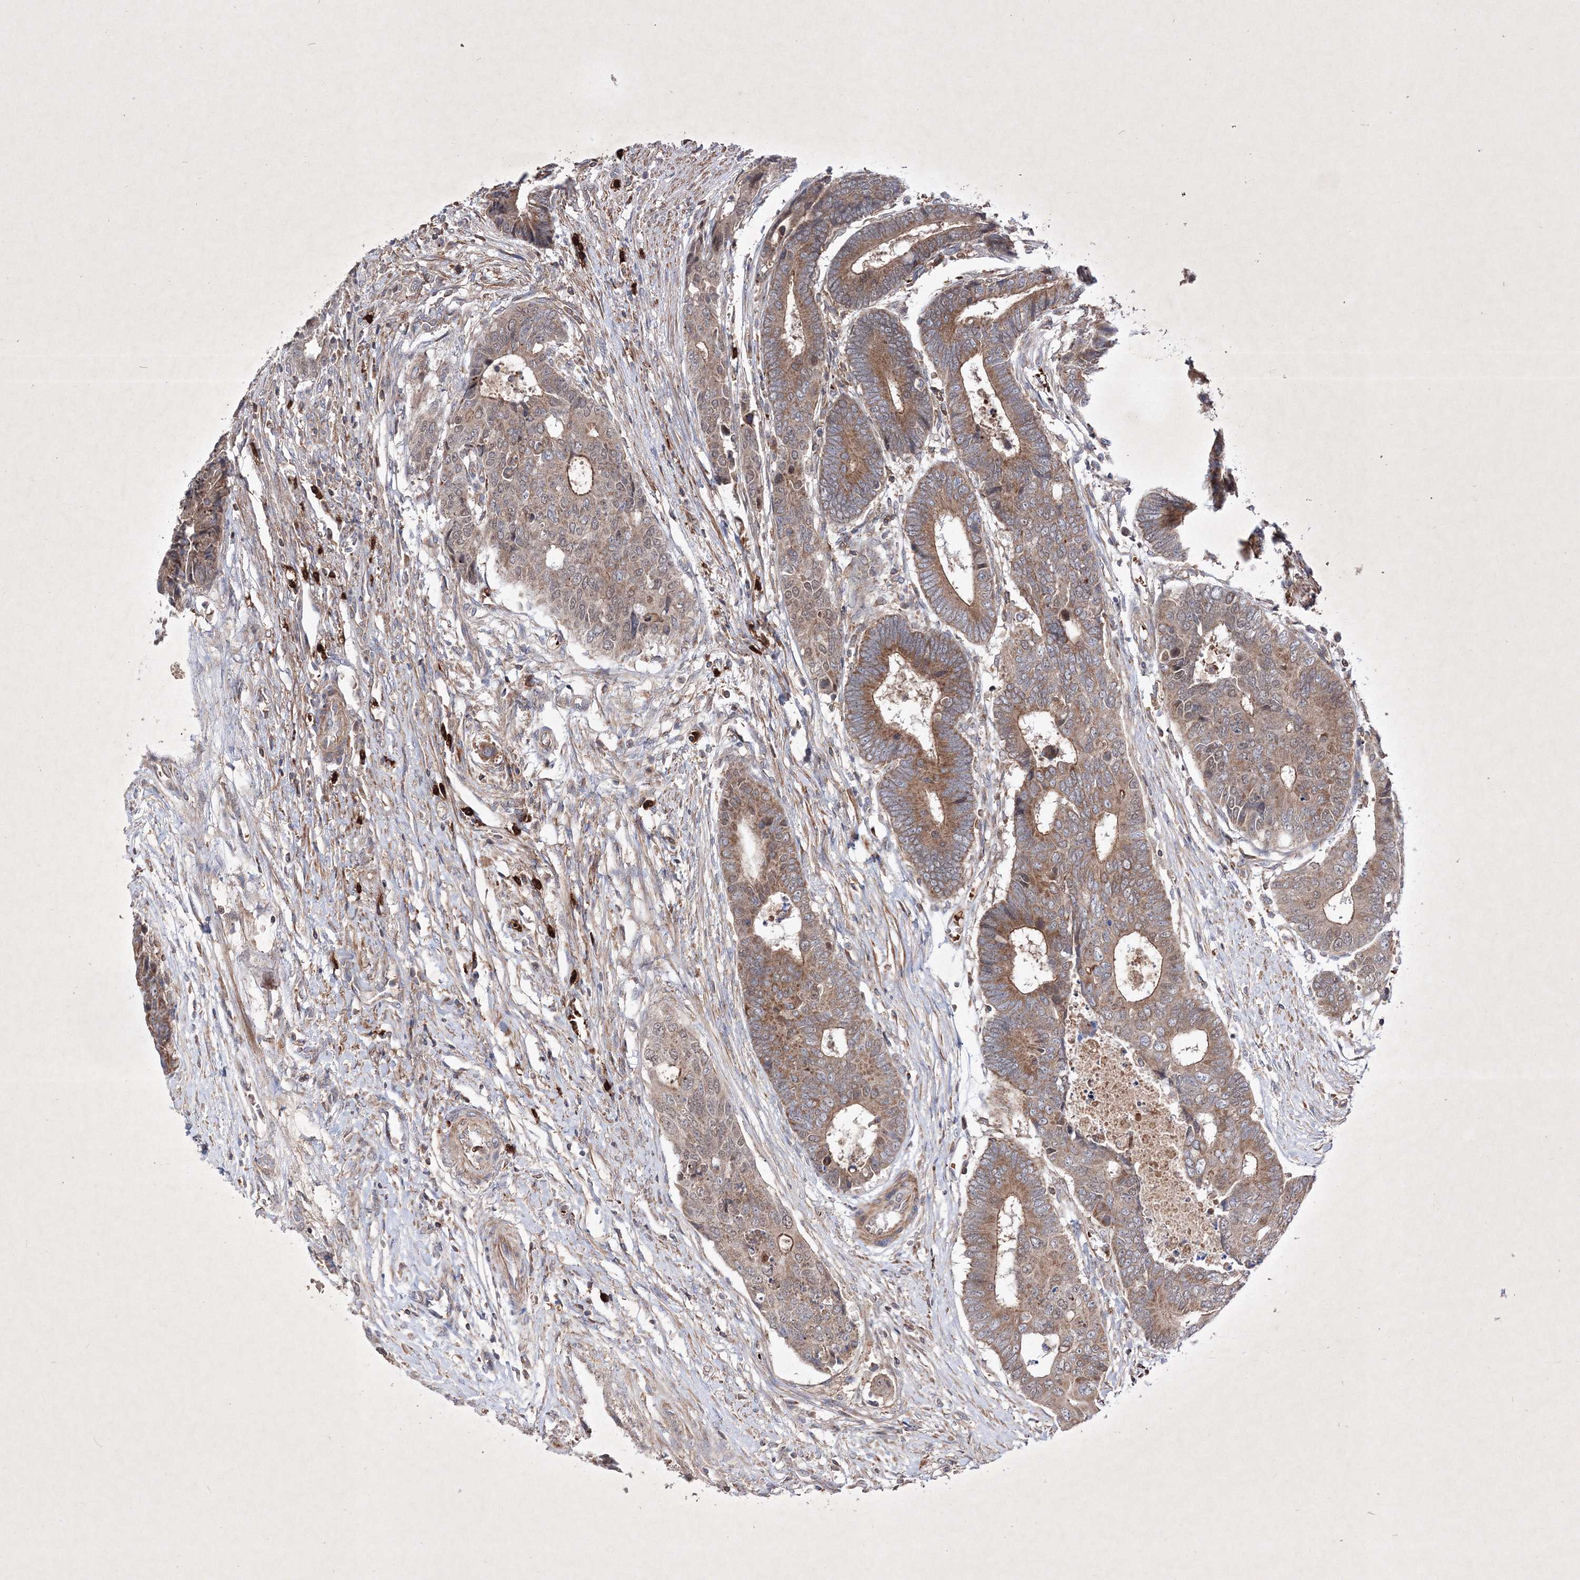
{"staining": {"intensity": "moderate", "quantity": ">75%", "location": "cytoplasmic/membranous"}, "tissue": "colorectal cancer", "cell_type": "Tumor cells", "image_type": "cancer", "snomed": [{"axis": "morphology", "description": "Adenocarcinoma, NOS"}, {"axis": "topography", "description": "Rectum"}], "caption": "A high-resolution histopathology image shows immunohistochemistry (IHC) staining of colorectal cancer (adenocarcinoma), which exhibits moderate cytoplasmic/membranous staining in approximately >75% of tumor cells.", "gene": "OPA1", "patient": {"sex": "male", "age": 84}}